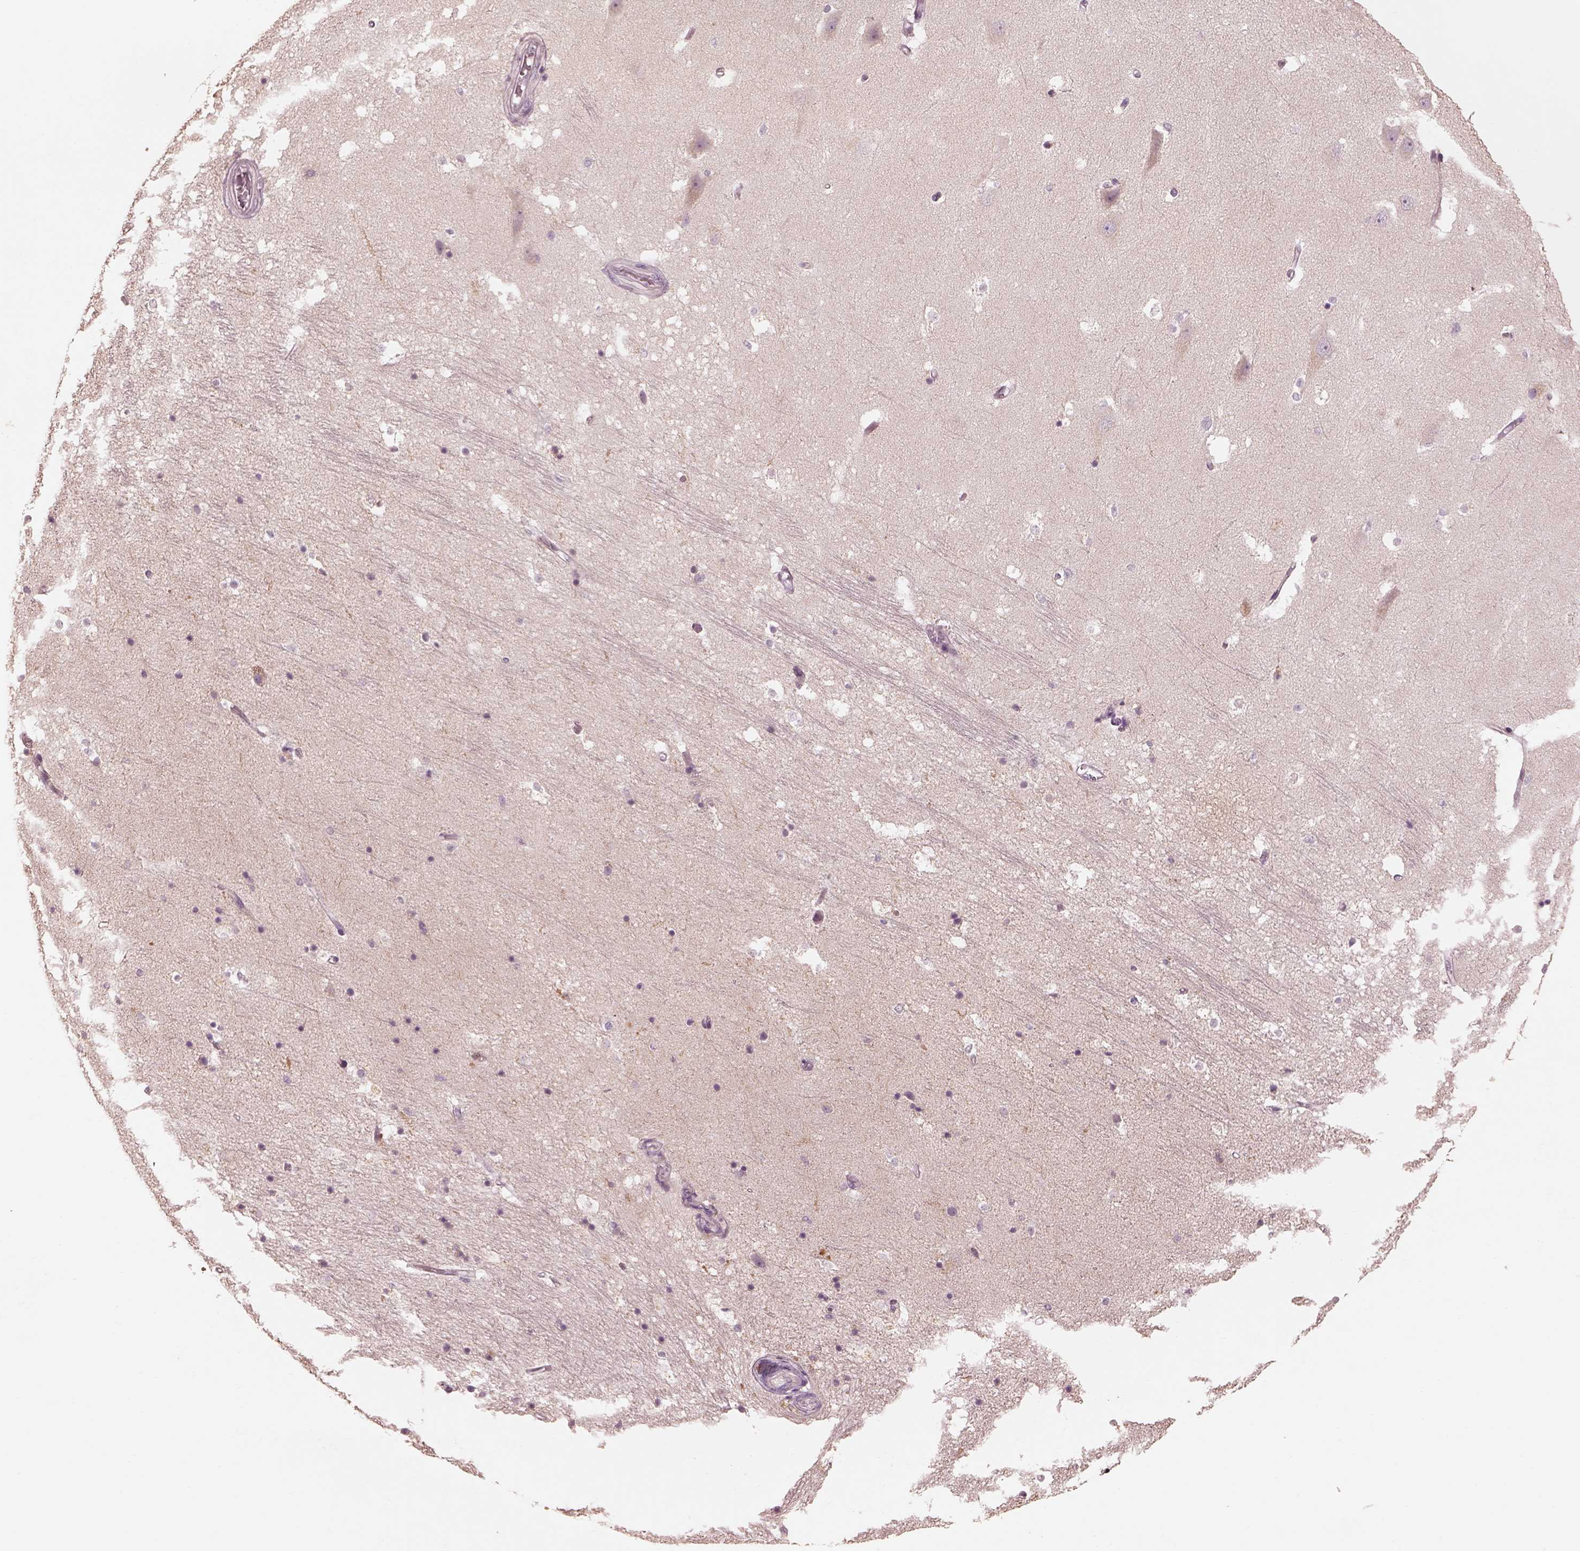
{"staining": {"intensity": "negative", "quantity": "none", "location": "none"}, "tissue": "hippocampus", "cell_type": "Glial cells", "image_type": "normal", "snomed": [{"axis": "morphology", "description": "Normal tissue, NOS"}, {"axis": "topography", "description": "Hippocampus"}], "caption": "Glial cells show no significant protein staining in normal hippocampus. (DAB immunohistochemistry (IHC), high magnification).", "gene": "SLC25A46", "patient": {"sex": "male", "age": 44}}